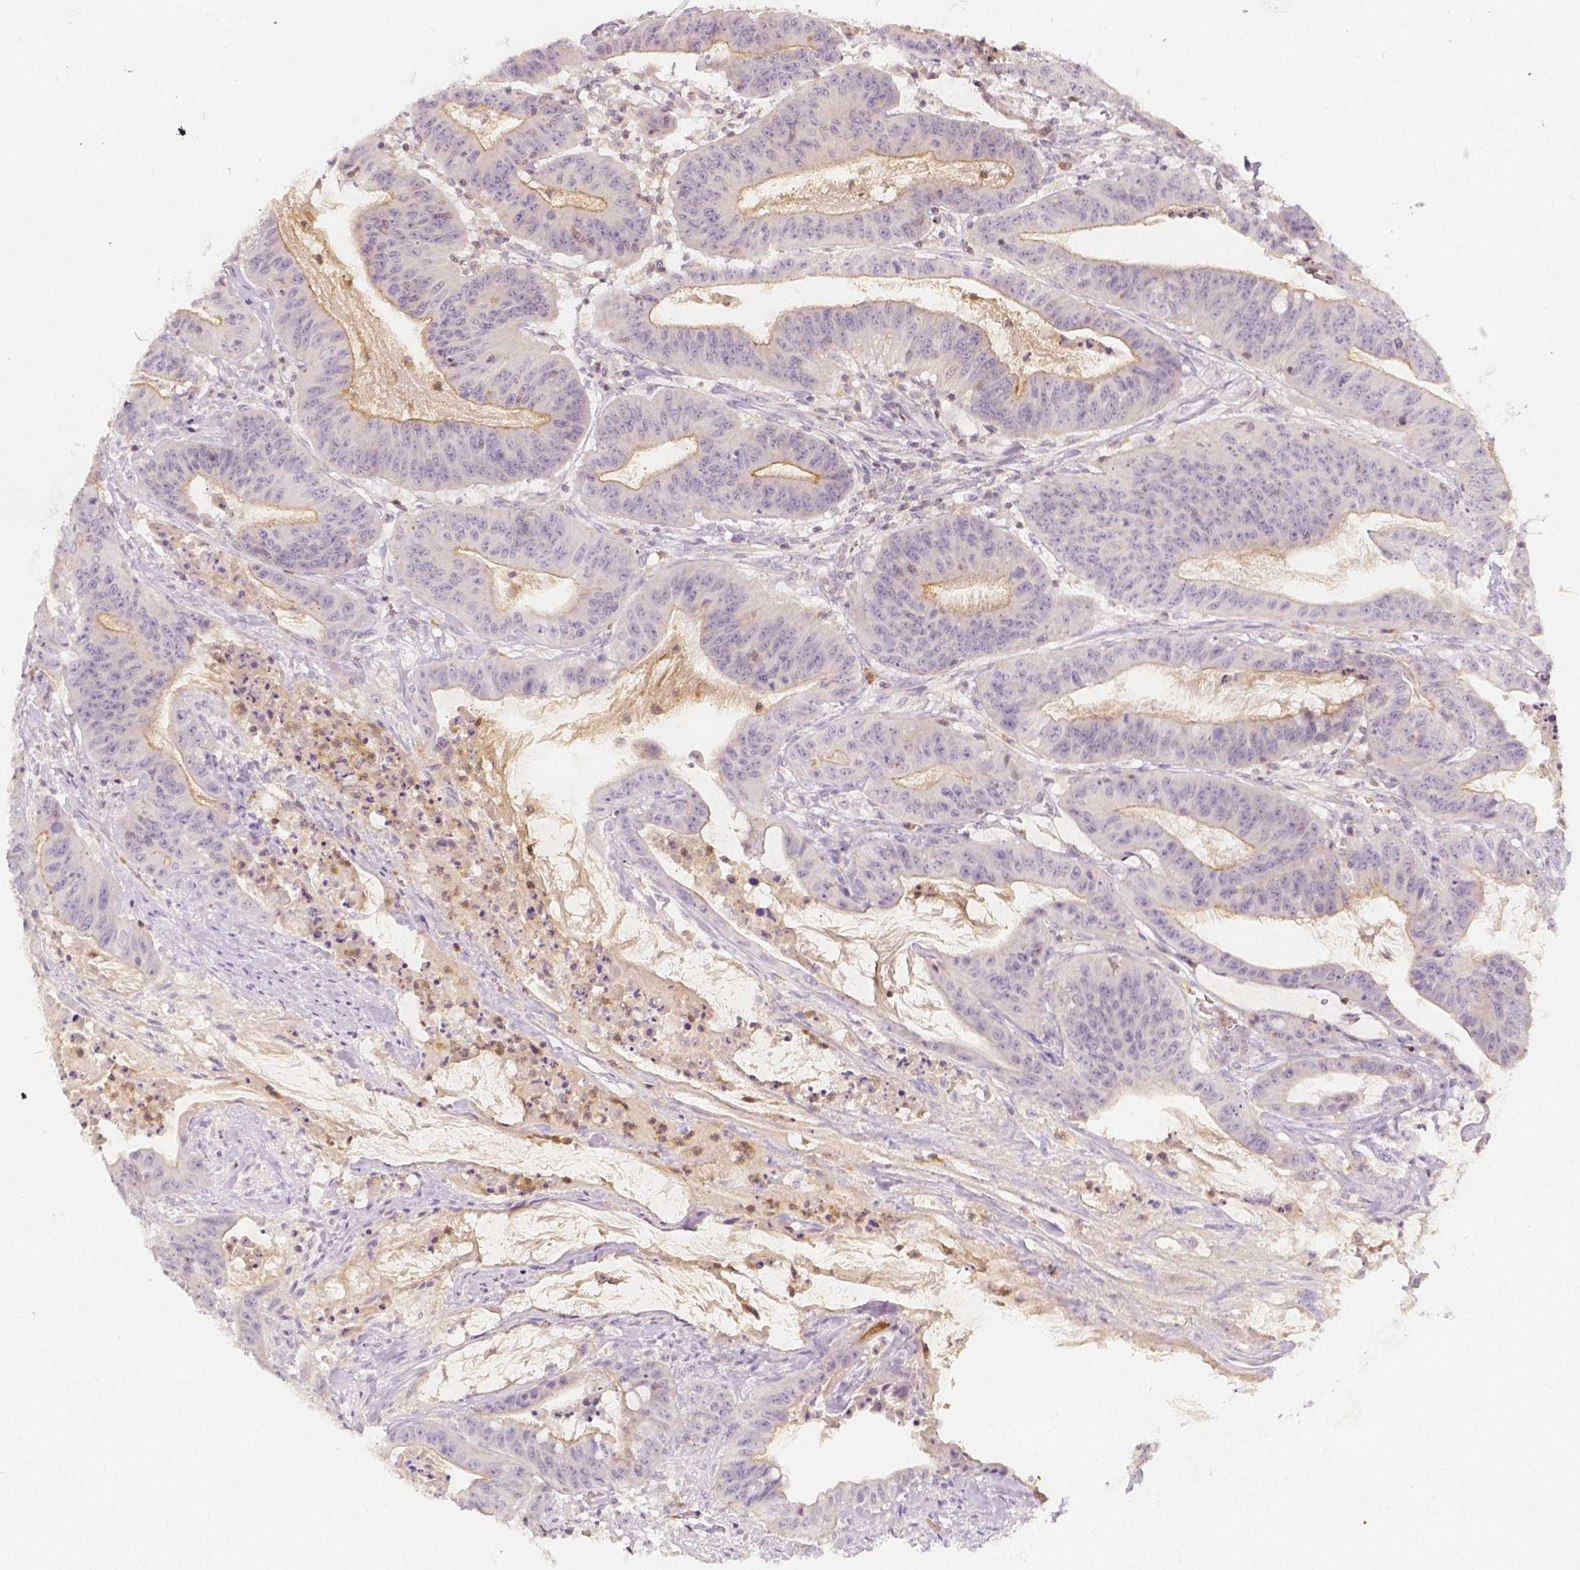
{"staining": {"intensity": "moderate", "quantity": "<25%", "location": "cytoplasmic/membranous"}, "tissue": "colorectal cancer", "cell_type": "Tumor cells", "image_type": "cancer", "snomed": [{"axis": "morphology", "description": "Adenocarcinoma, NOS"}, {"axis": "topography", "description": "Colon"}], "caption": "Tumor cells show low levels of moderate cytoplasmic/membranous positivity in approximately <25% of cells in human colorectal cancer. The staining was performed using DAB, with brown indicating positive protein expression. Nuclei are stained blue with hematoxylin.", "gene": "PTPRJ", "patient": {"sex": "male", "age": 33}}